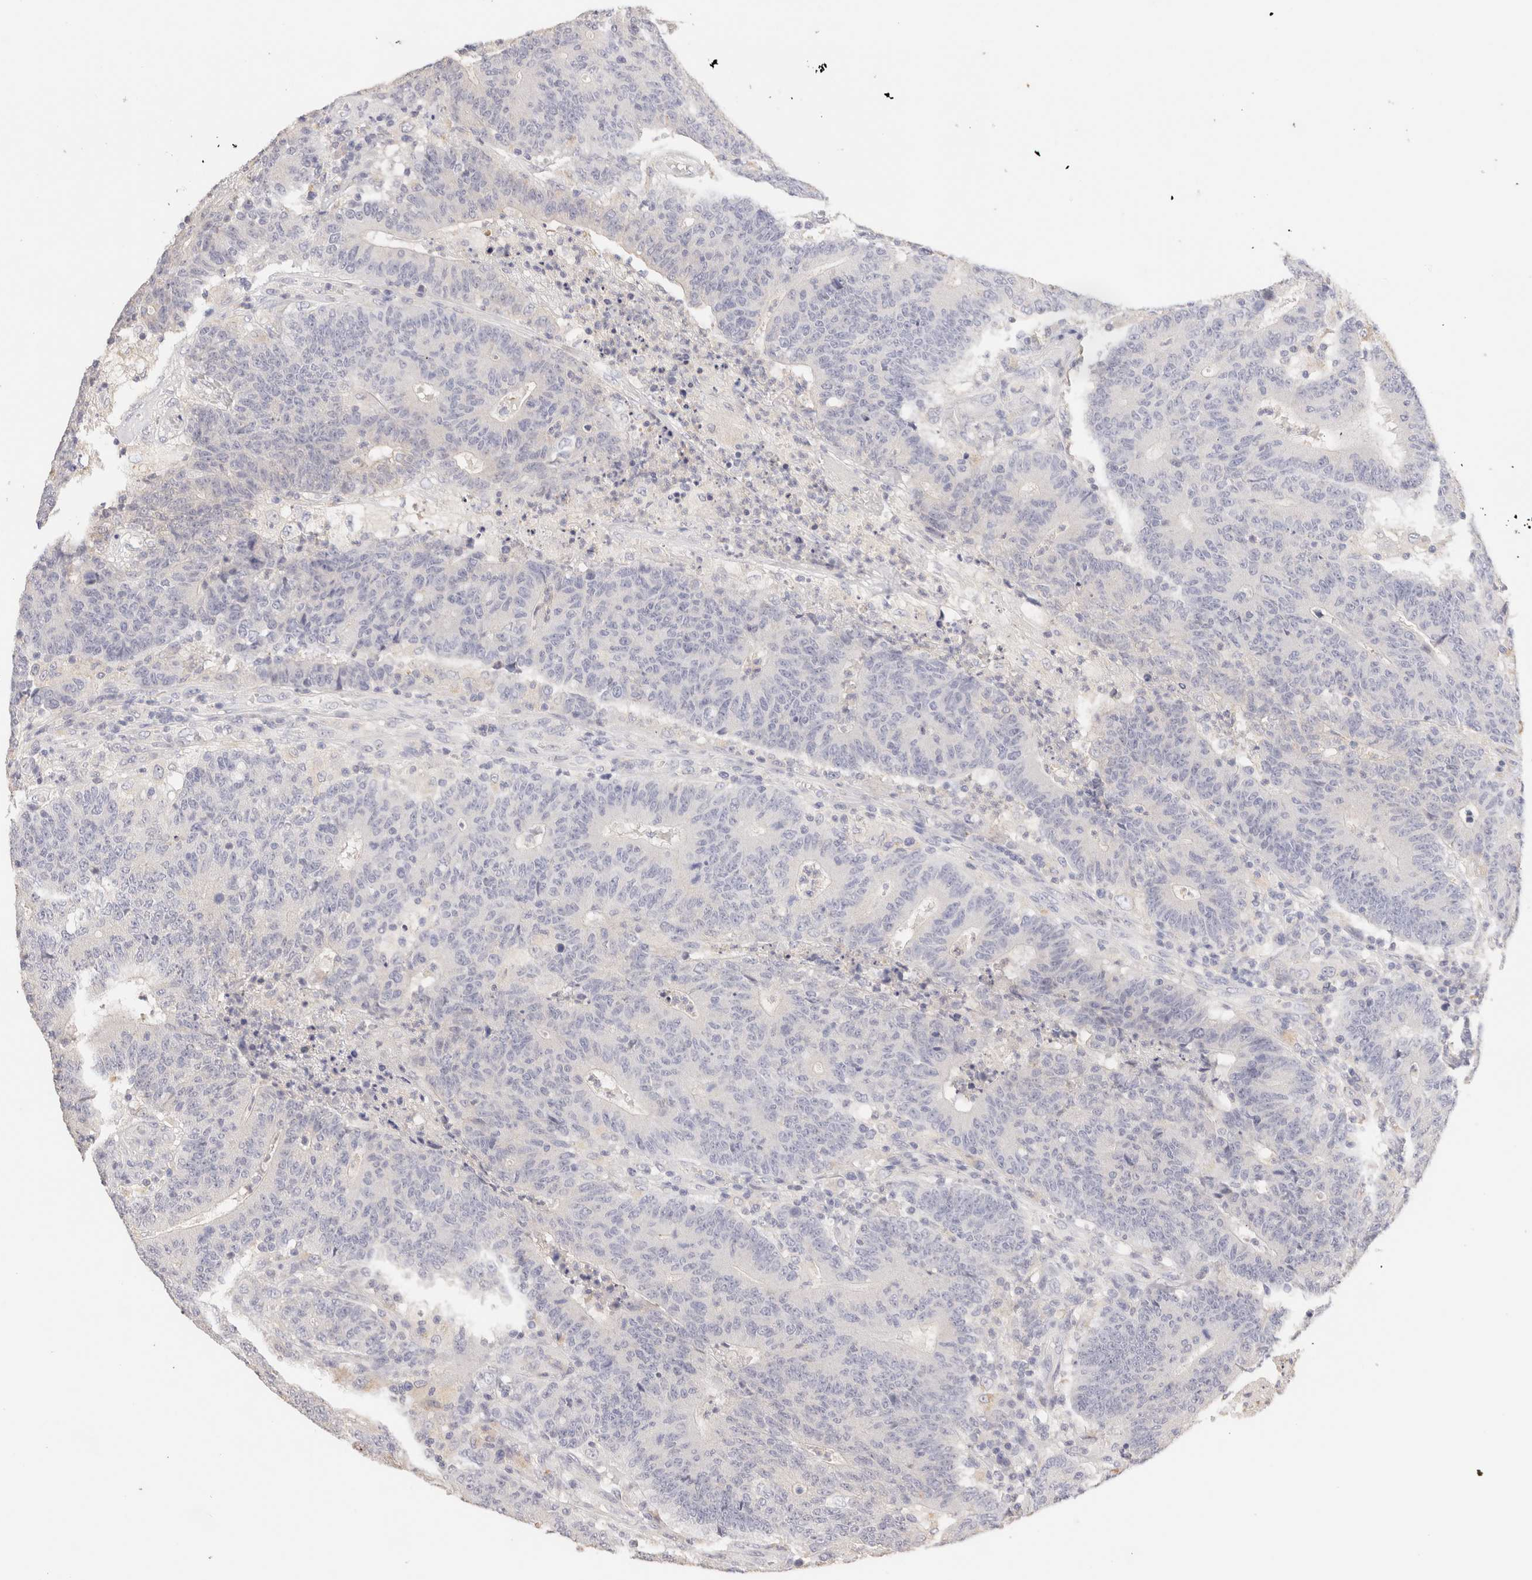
{"staining": {"intensity": "negative", "quantity": "none", "location": "none"}, "tissue": "colorectal cancer", "cell_type": "Tumor cells", "image_type": "cancer", "snomed": [{"axis": "morphology", "description": "Normal tissue, NOS"}, {"axis": "morphology", "description": "Adenocarcinoma, NOS"}, {"axis": "topography", "description": "Colon"}], "caption": "Immunohistochemical staining of human adenocarcinoma (colorectal) shows no significant expression in tumor cells.", "gene": "SCGB2A2", "patient": {"sex": "female", "age": 75}}